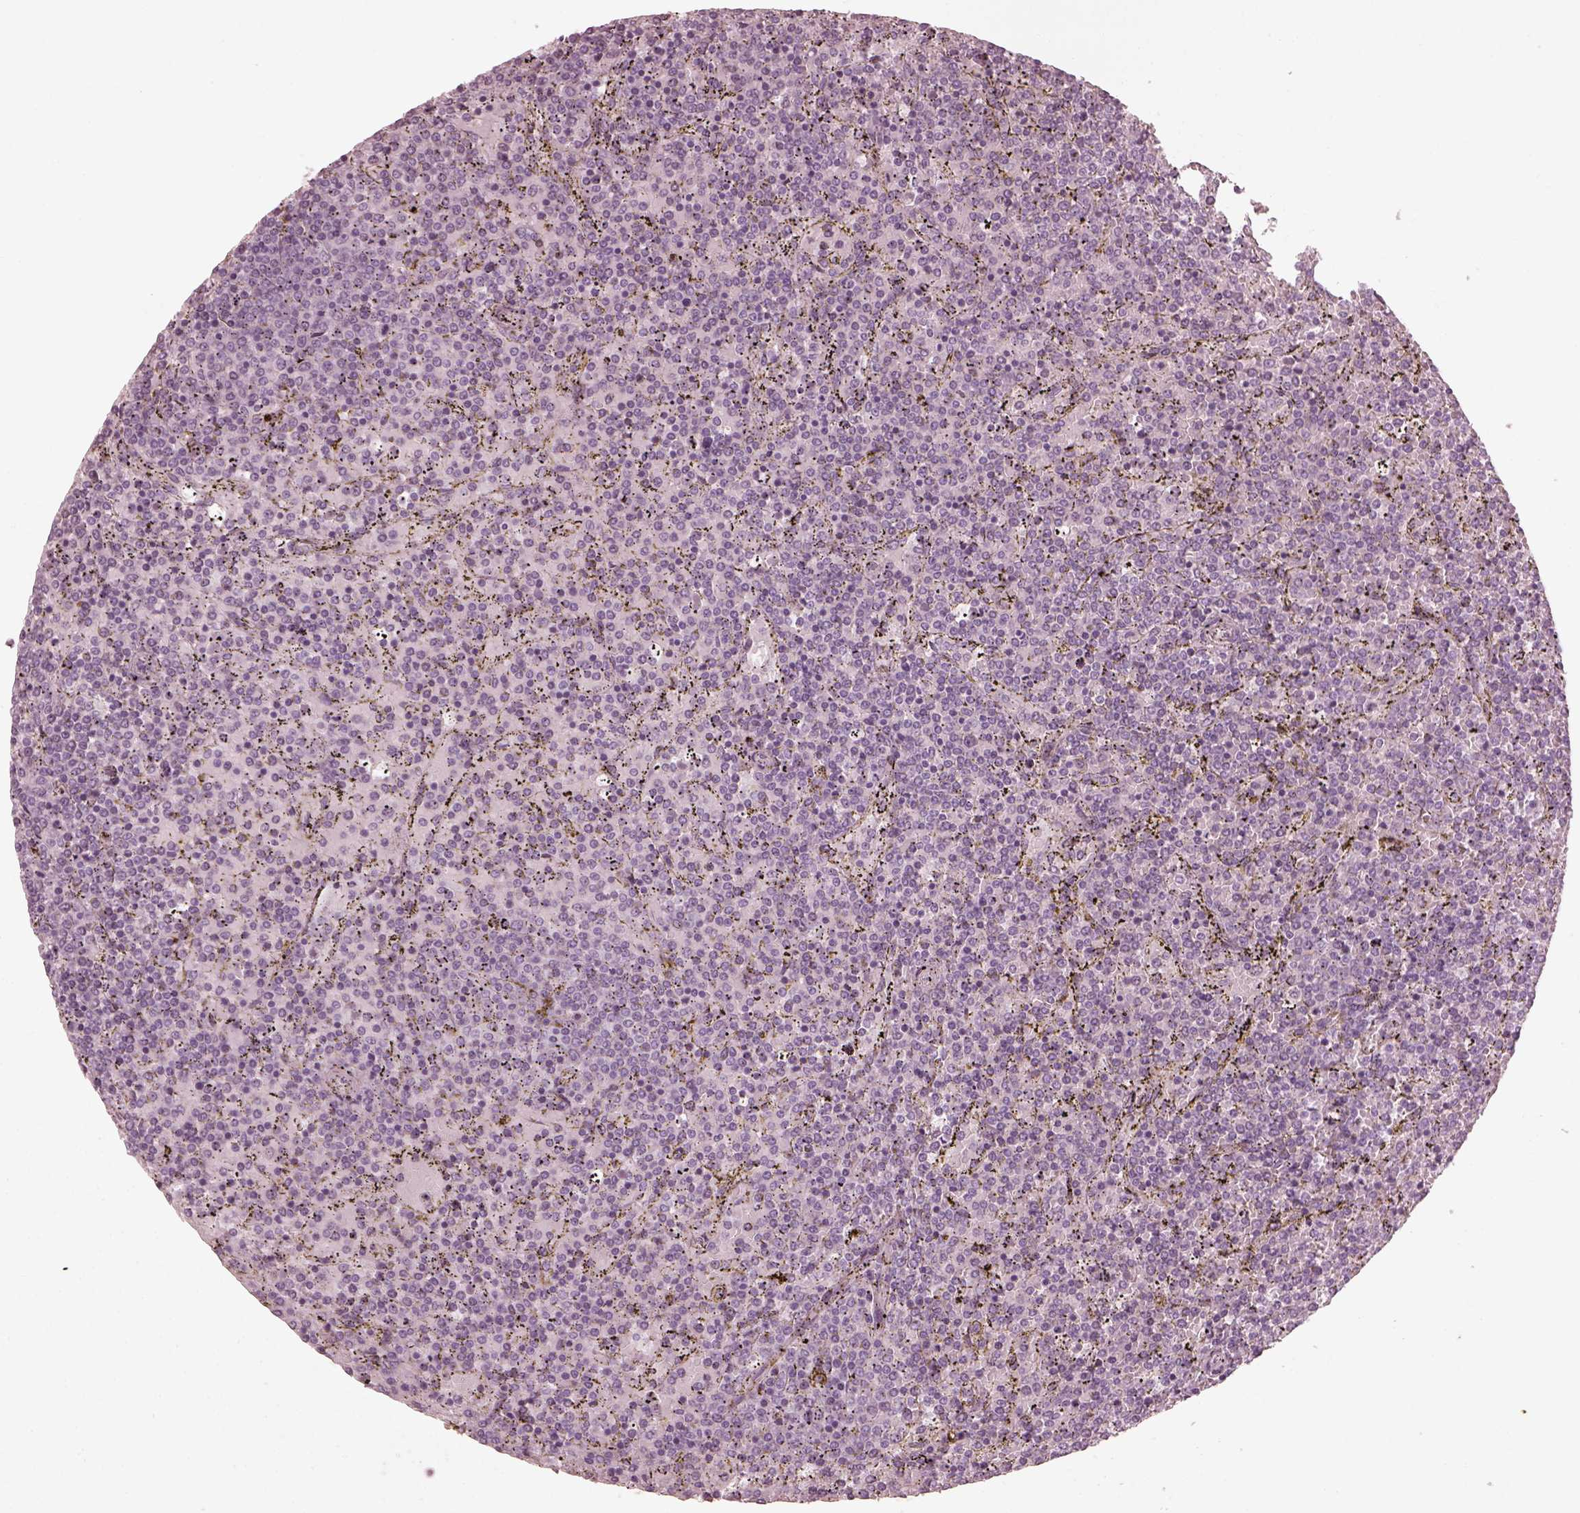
{"staining": {"intensity": "negative", "quantity": "none", "location": "none"}, "tissue": "lymphoma", "cell_type": "Tumor cells", "image_type": "cancer", "snomed": [{"axis": "morphology", "description": "Malignant lymphoma, non-Hodgkin's type, Low grade"}, {"axis": "topography", "description": "Spleen"}], "caption": "Micrograph shows no significant protein staining in tumor cells of low-grade malignant lymphoma, non-Hodgkin's type. The staining was performed using DAB (3,3'-diaminobenzidine) to visualize the protein expression in brown, while the nuclei were stained in blue with hematoxylin (Magnification: 20x).", "gene": "SAXO2", "patient": {"sex": "female", "age": 77}}